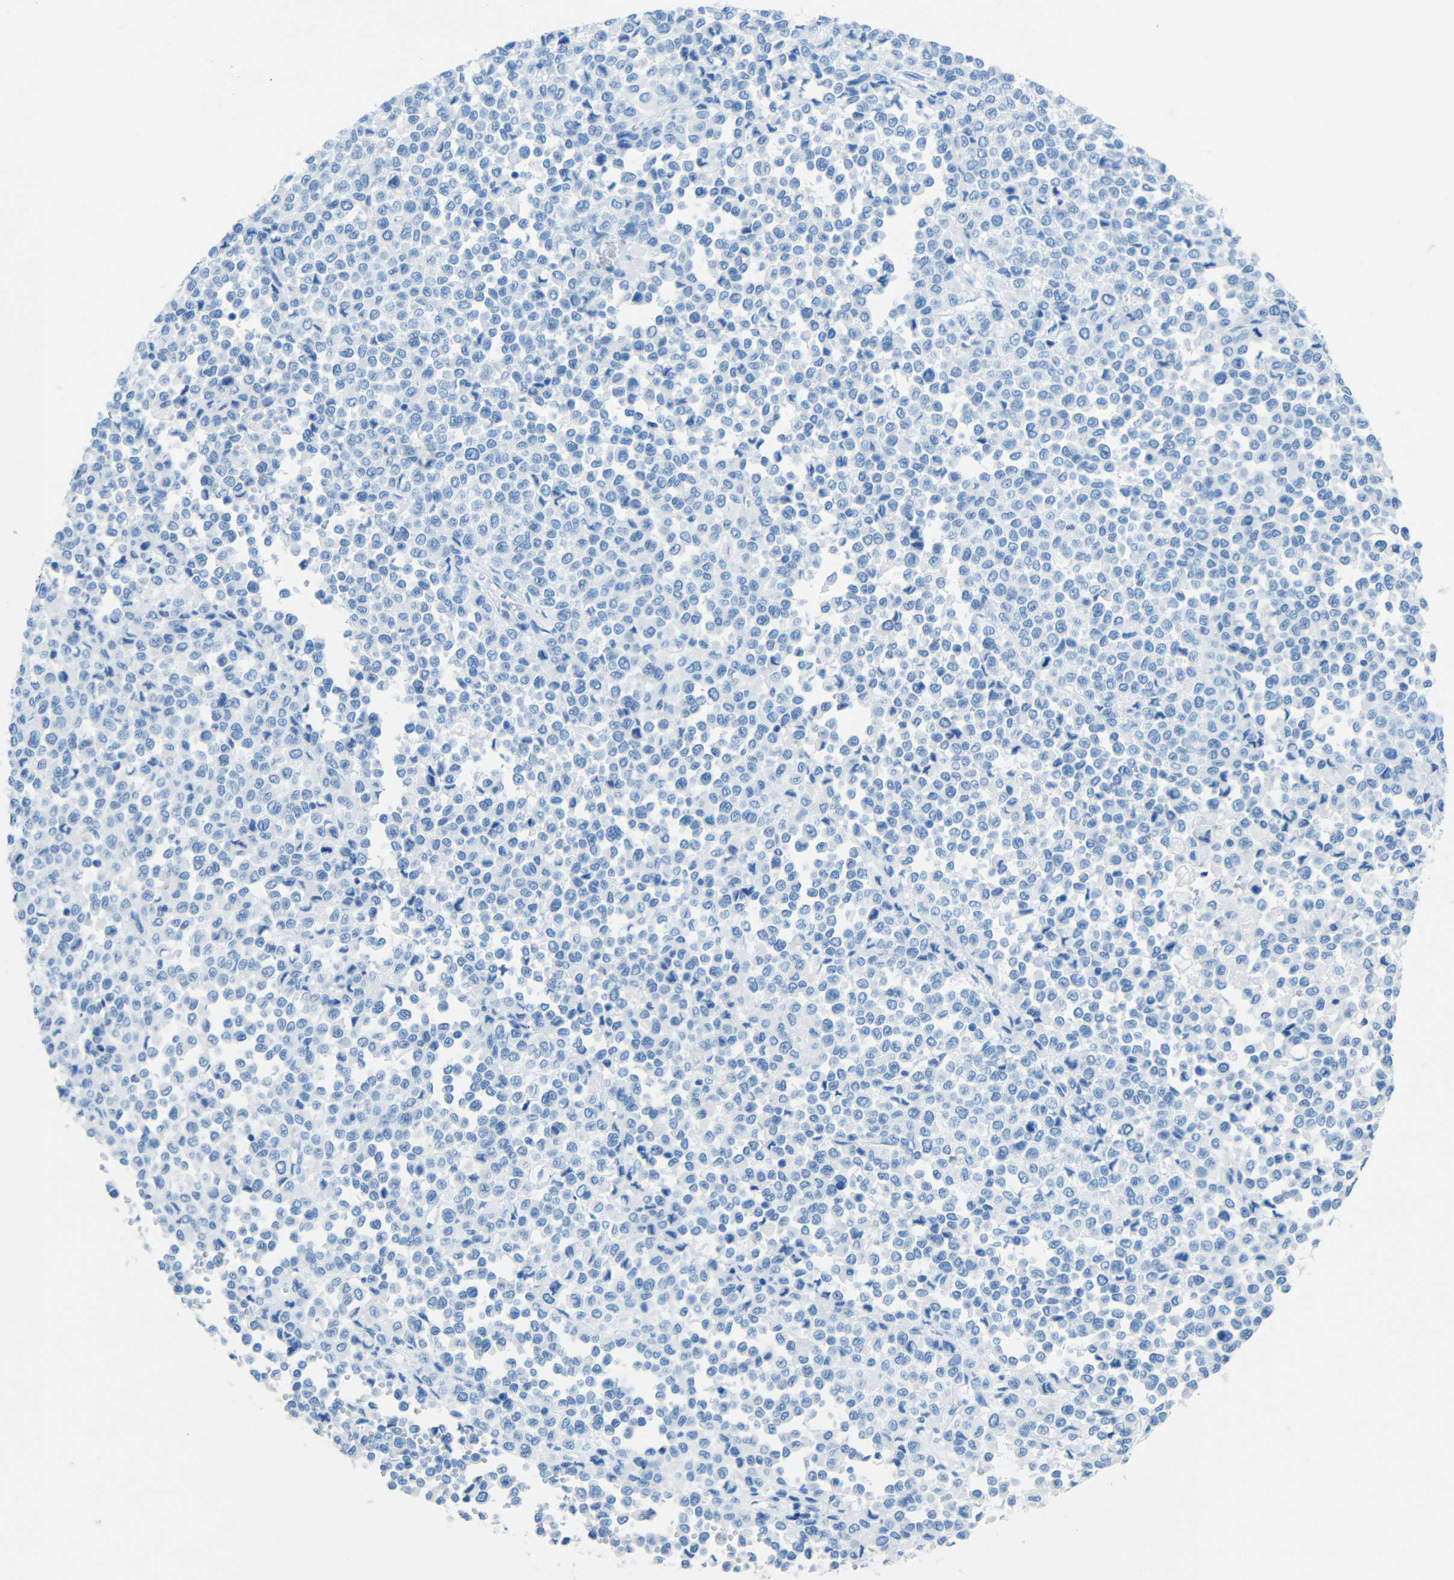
{"staining": {"intensity": "negative", "quantity": "none", "location": "none"}, "tissue": "melanoma", "cell_type": "Tumor cells", "image_type": "cancer", "snomed": [{"axis": "morphology", "description": "Malignant melanoma, Metastatic site"}, {"axis": "topography", "description": "Pancreas"}], "caption": "Immunohistochemical staining of human melanoma shows no significant staining in tumor cells.", "gene": "TUBB4B", "patient": {"sex": "female", "age": 30}}